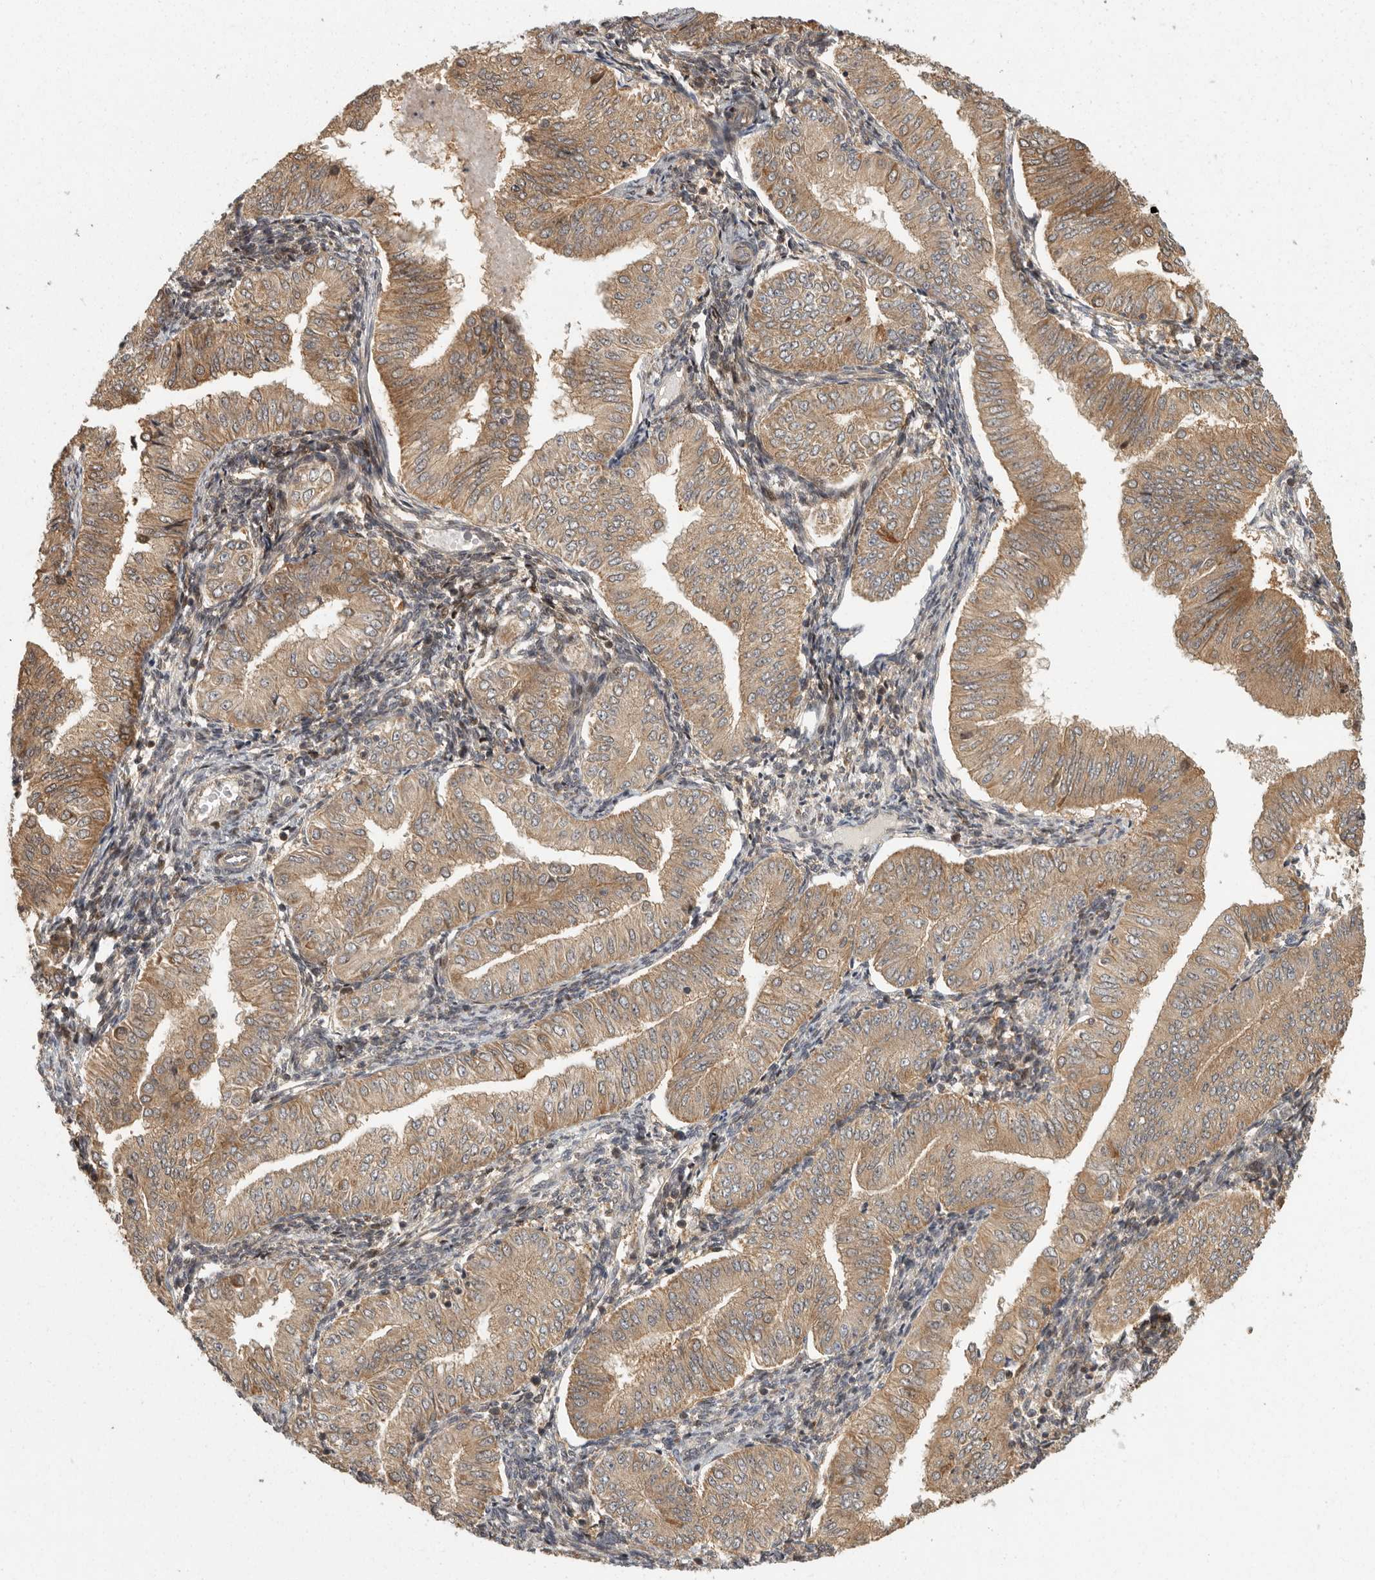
{"staining": {"intensity": "moderate", "quantity": ">75%", "location": "cytoplasmic/membranous"}, "tissue": "endometrial cancer", "cell_type": "Tumor cells", "image_type": "cancer", "snomed": [{"axis": "morphology", "description": "Normal tissue, NOS"}, {"axis": "morphology", "description": "Adenocarcinoma, NOS"}, {"axis": "topography", "description": "Endometrium"}], "caption": "The image demonstrates a brown stain indicating the presence of a protein in the cytoplasmic/membranous of tumor cells in endometrial cancer.", "gene": "SWT1", "patient": {"sex": "female", "age": 53}}